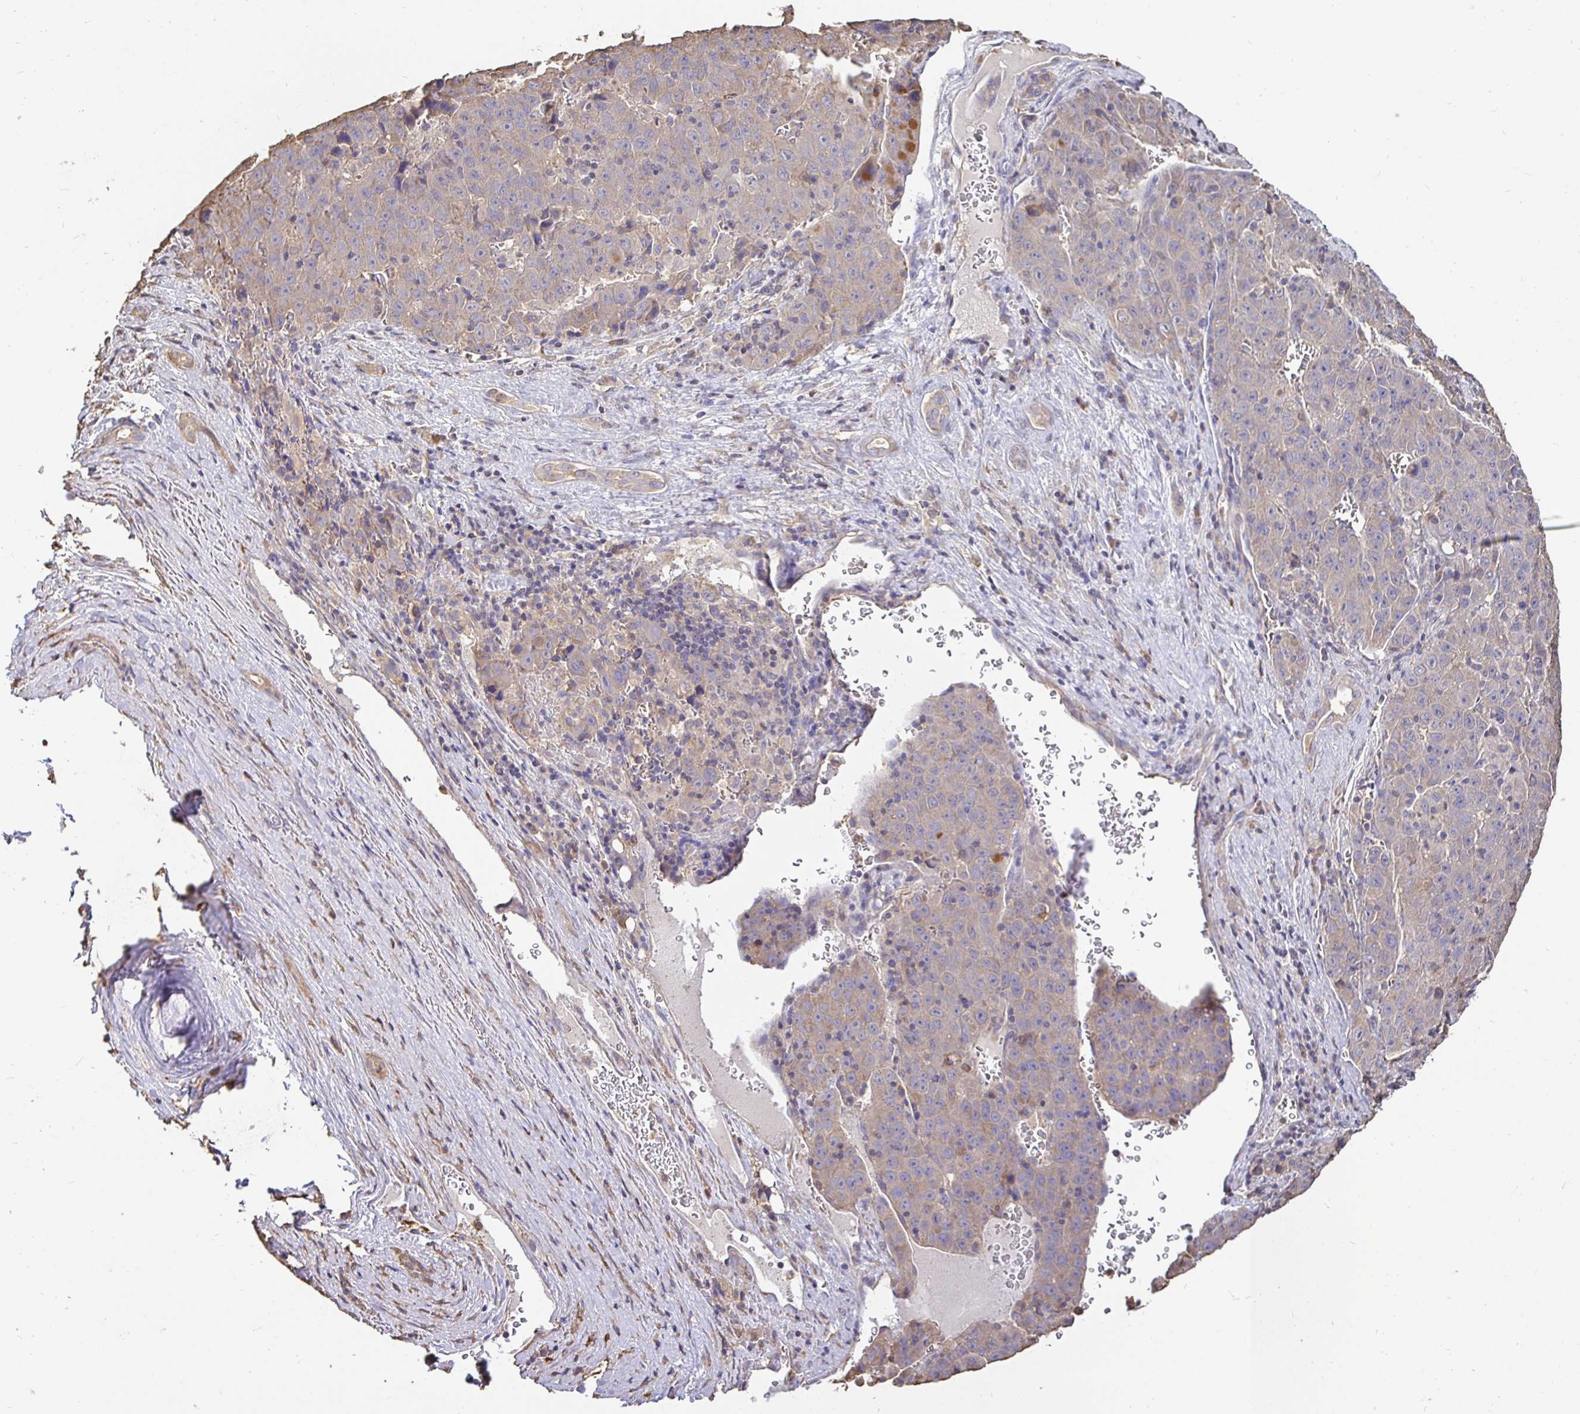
{"staining": {"intensity": "negative", "quantity": "none", "location": "none"}, "tissue": "liver cancer", "cell_type": "Tumor cells", "image_type": "cancer", "snomed": [{"axis": "morphology", "description": "Carcinoma, Hepatocellular, NOS"}, {"axis": "topography", "description": "Liver"}], "caption": "An immunohistochemistry (IHC) photomicrograph of liver cancer is shown. There is no staining in tumor cells of liver cancer.", "gene": "MAPK8IP3", "patient": {"sex": "female", "age": 53}}